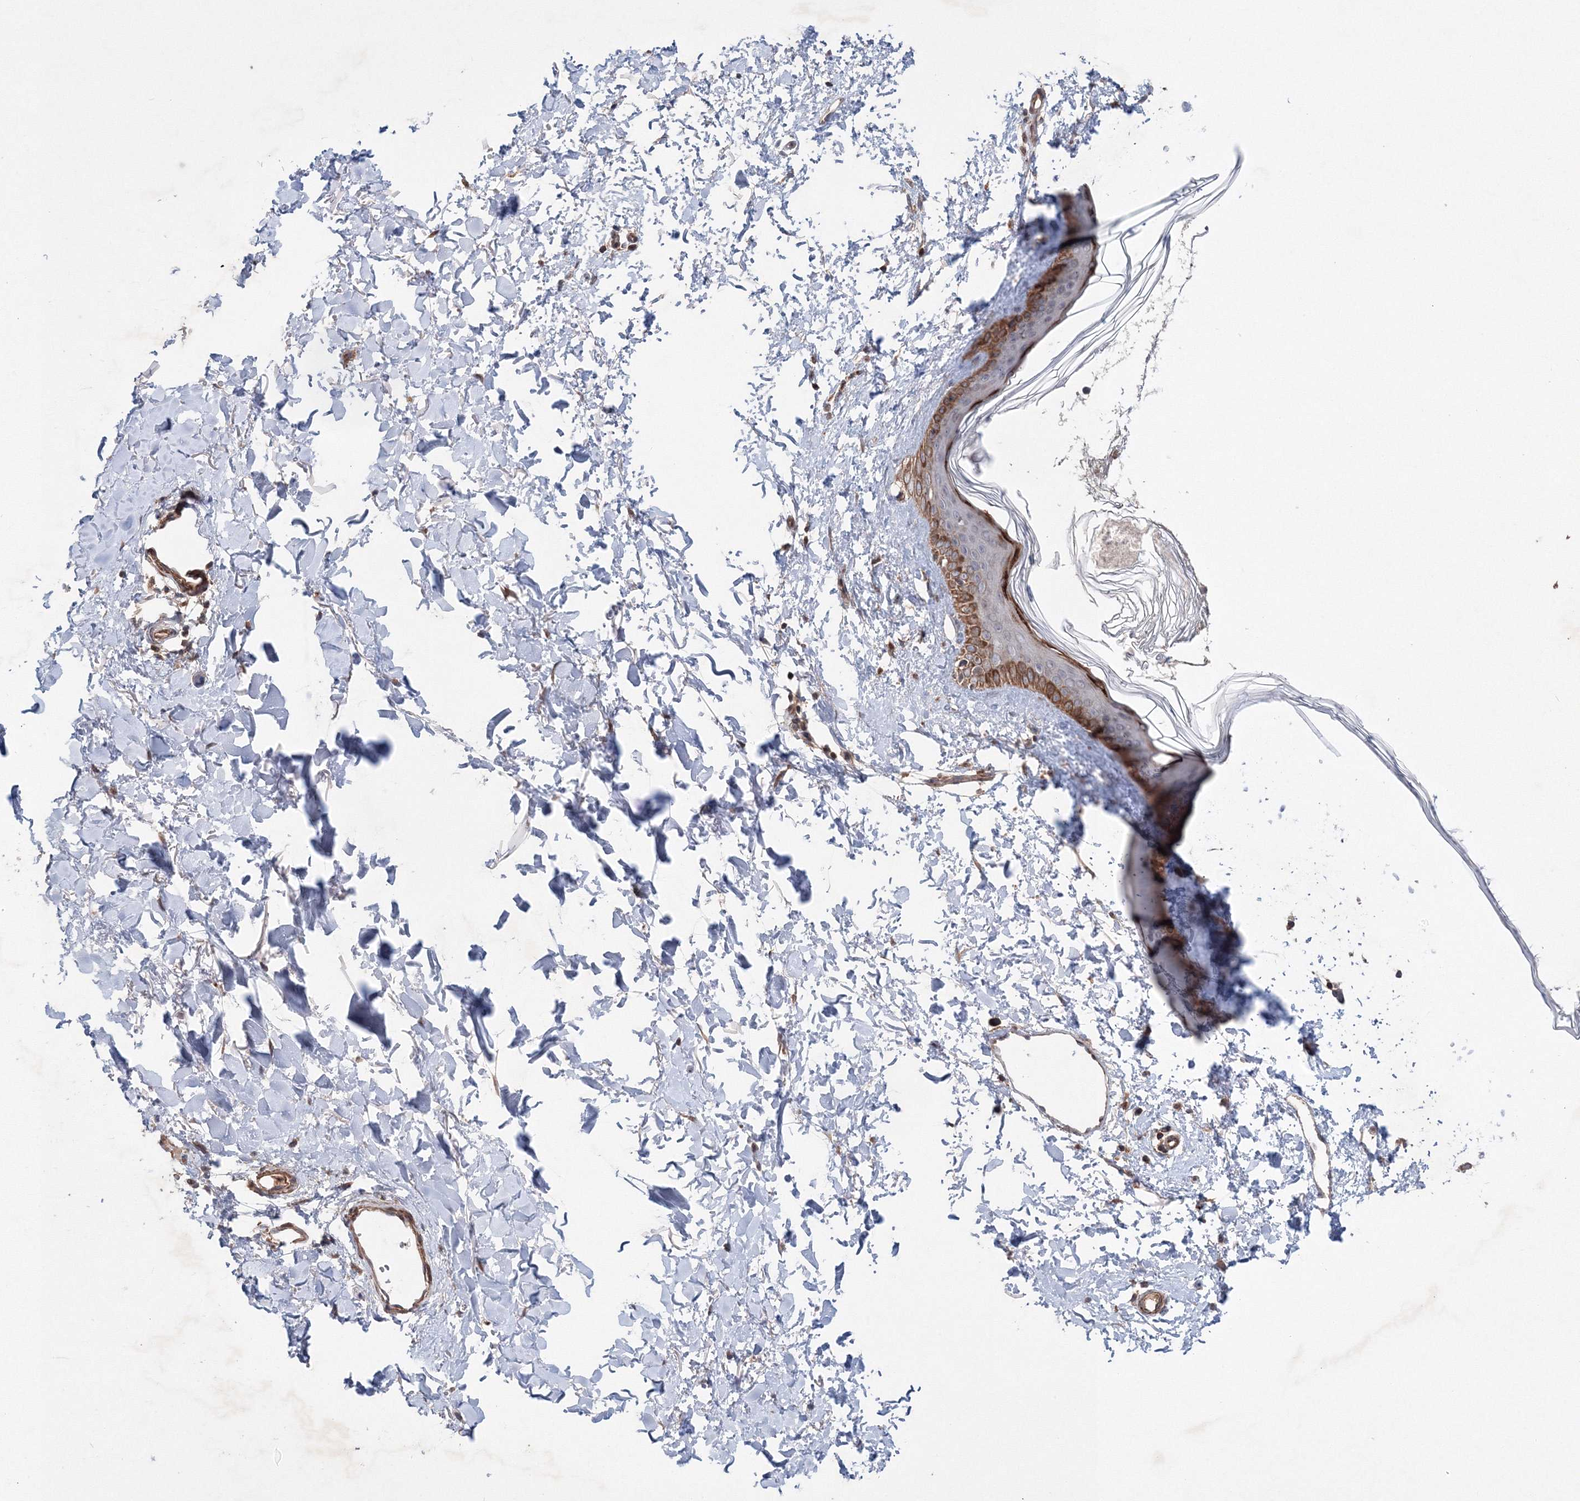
{"staining": {"intensity": "moderate", "quantity": ">75%", "location": "cytoplasmic/membranous"}, "tissue": "skin", "cell_type": "Fibroblasts", "image_type": "normal", "snomed": [{"axis": "morphology", "description": "Normal tissue, NOS"}, {"axis": "topography", "description": "Skin"}], "caption": "Immunohistochemistry photomicrograph of normal human skin stained for a protein (brown), which shows medium levels of moderate cytoplasmic/membranous staining in approximately >75% of fibroblasts.", "gene": "NOA1", "patient": {"sex": "female", "age": 58}}